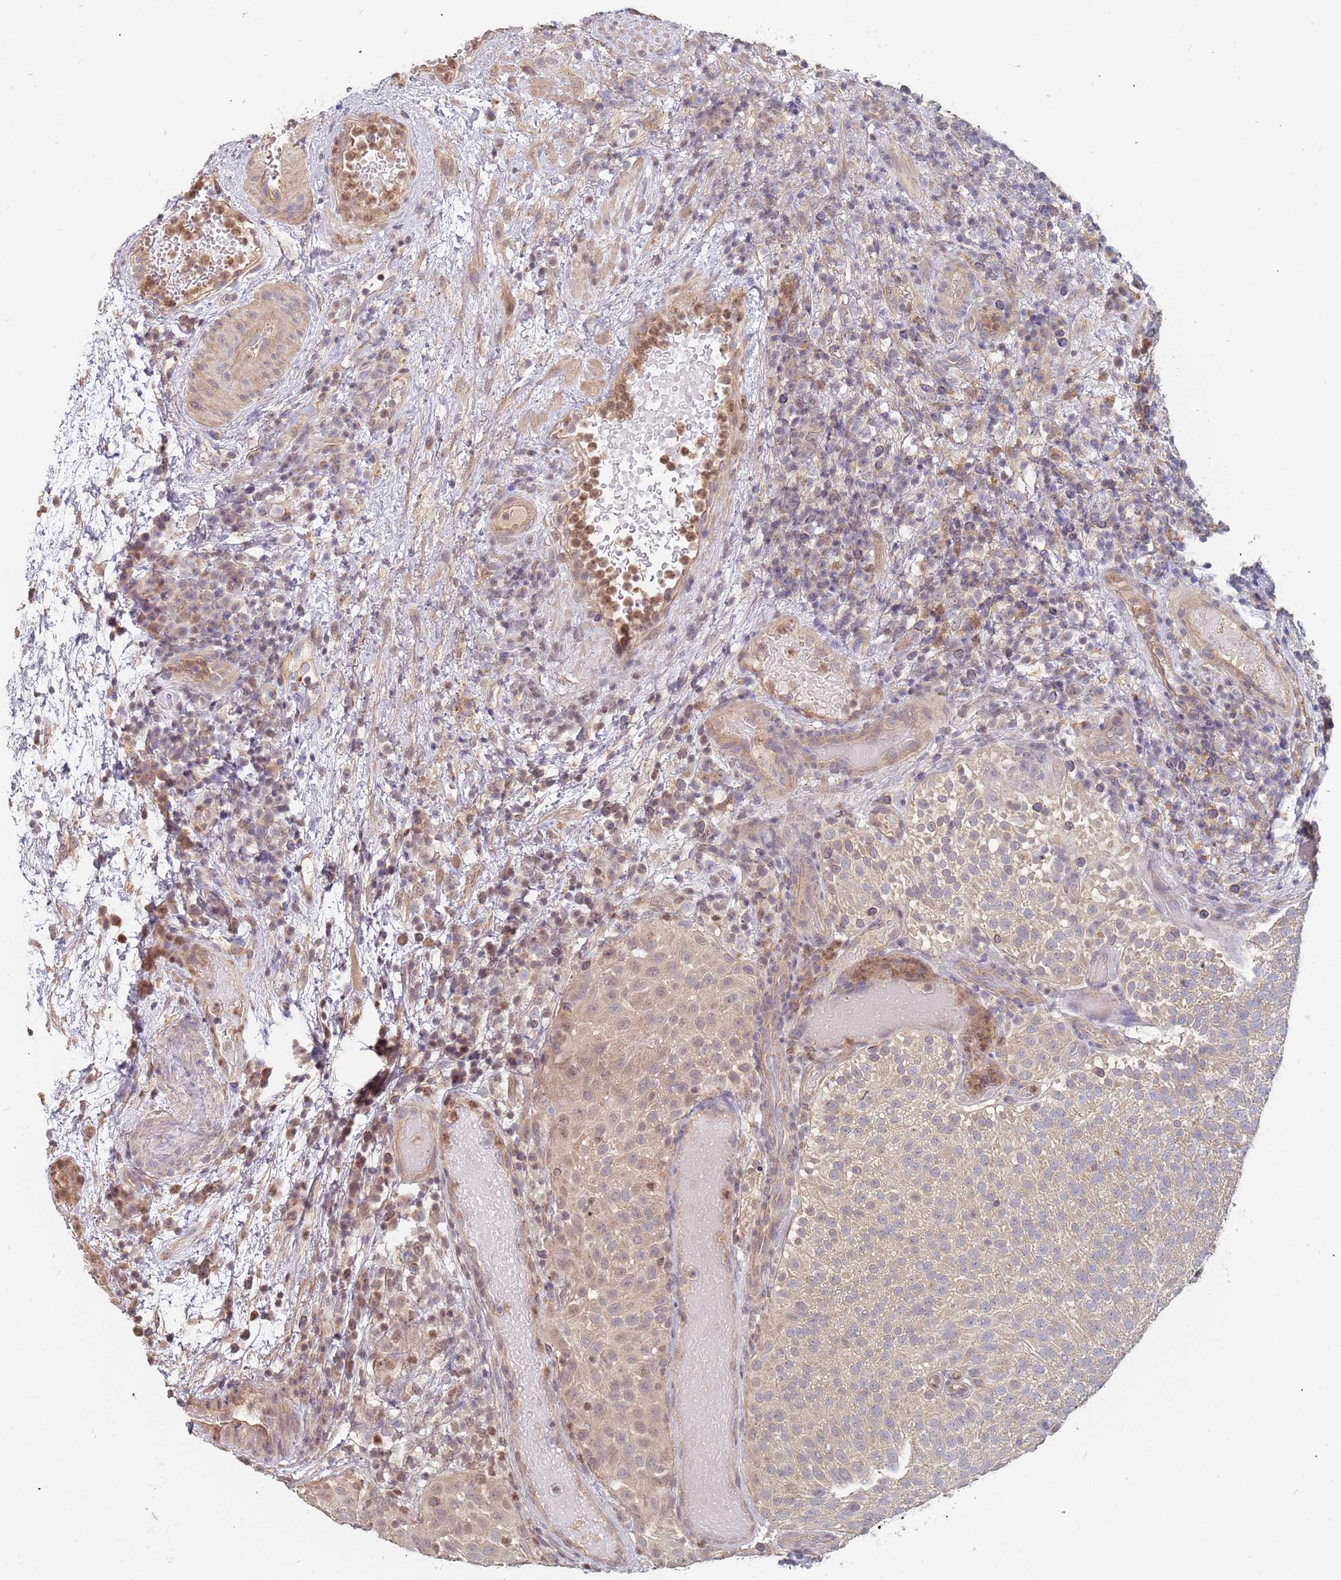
{"staining": {"intensity": "negative", "quantity": "none", "location": "none"}, "tissue": "urothelial cancer", "cell_type": "Tumor cells", "image_type": "cancer", "snomed": [{"axis": "morphology", "description": "Urothelial carcinoma, Low grade"}, {"axis": "topography", "description": "Urinary bladder"}], "caption": "Protein analysis of low-grade urothelial carcinoma exhibits no significant expression in tumor cells.", "gene": "TCEANC2", "patient": {"sex": "male", "age": 78}}